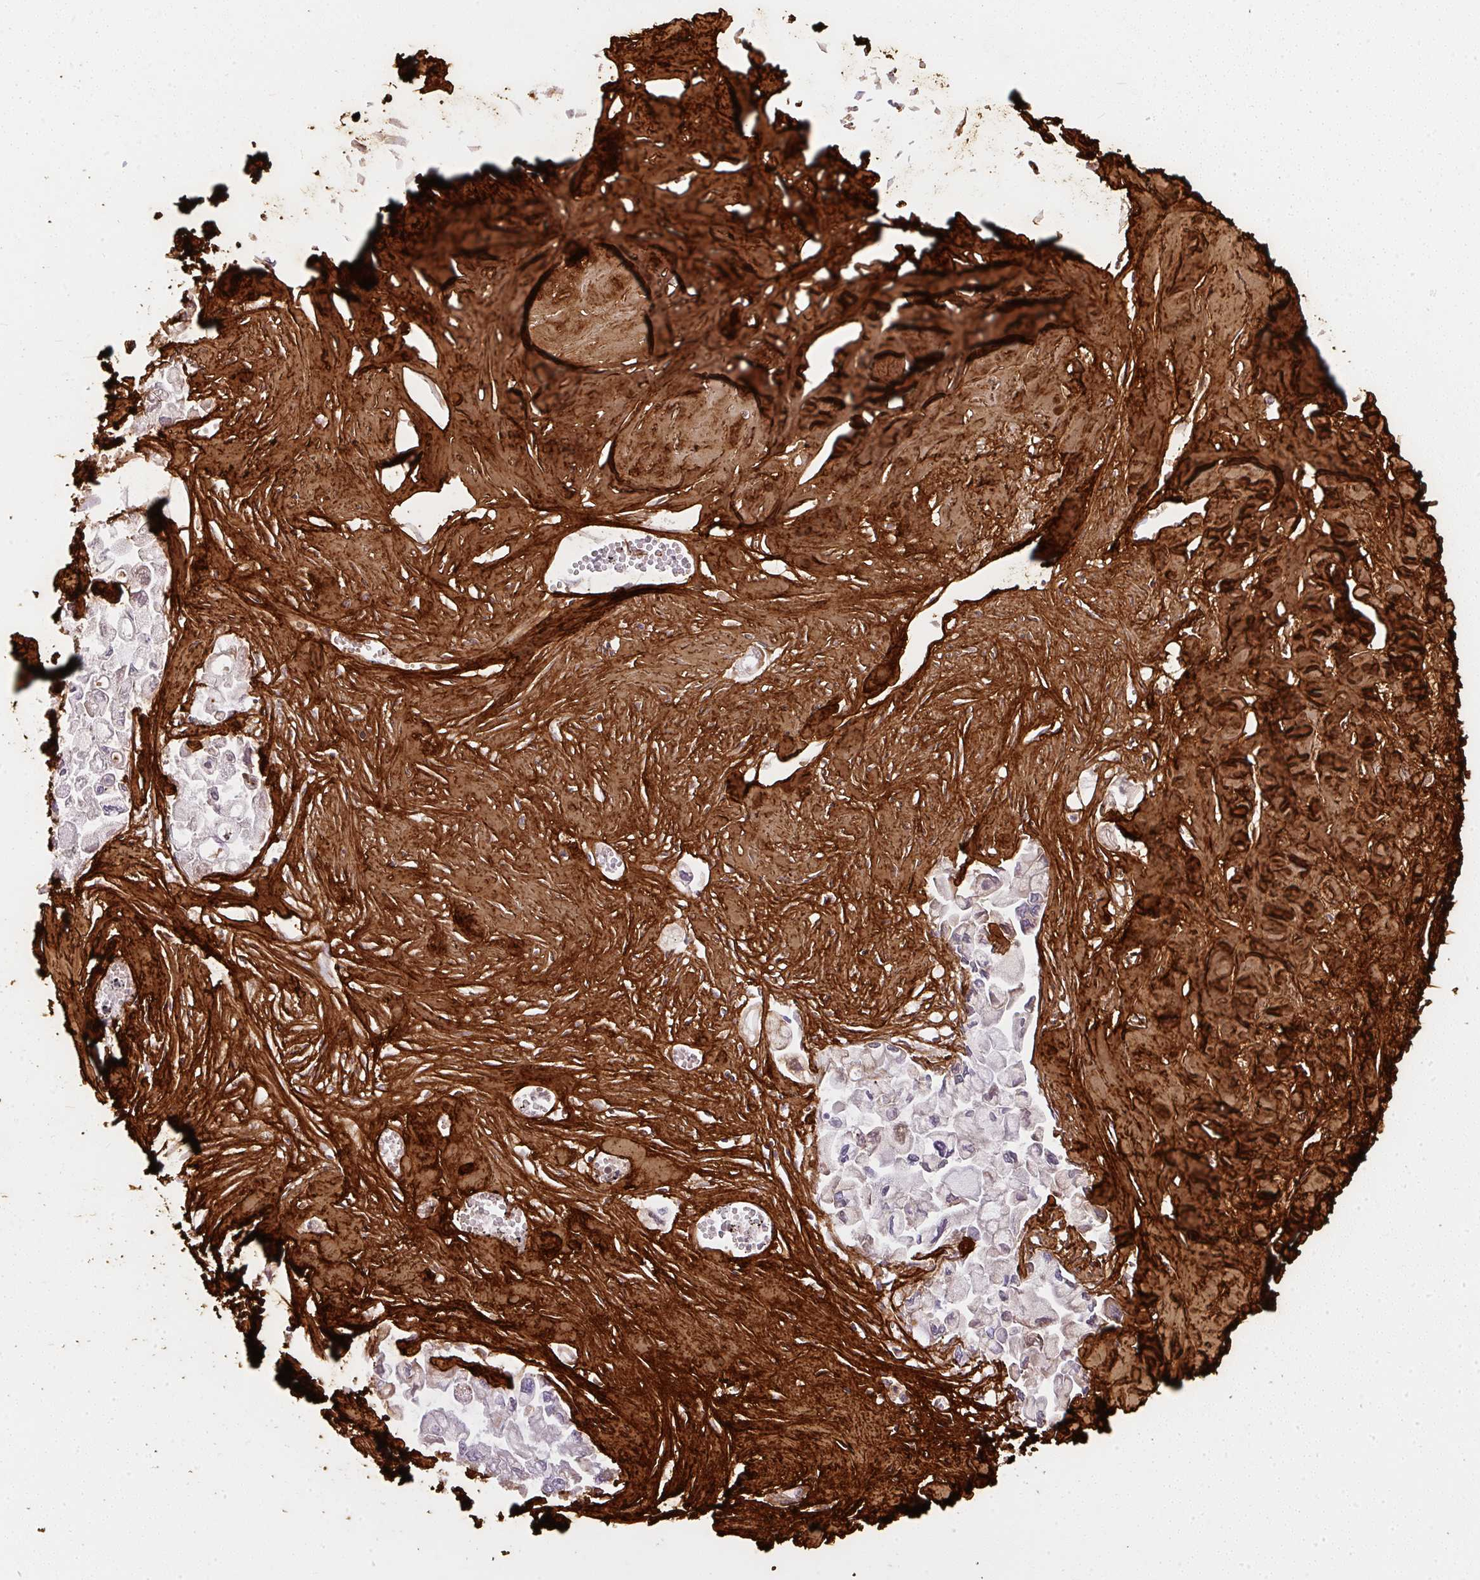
{"staining": {"intensity": "negative", "quantity": "none", "location": "none"}, "tissue": "pancreatic cancer", "cell_type": "Tumor cells", "image_type": "cancer", "snomed": [{"axis": "morphology", "description": "Adenocarcinoma, NOS"}, {"axis": "topography", "description": "Pancreas"}], "caption": "DAB (3,3'-diaminobenzidine) immunohistochemical staining of pancreatic cancer reveals no significant positivity in tumor cells.", "gene": "COL3A1", "patient": {"sex": "female", "age": 79}}